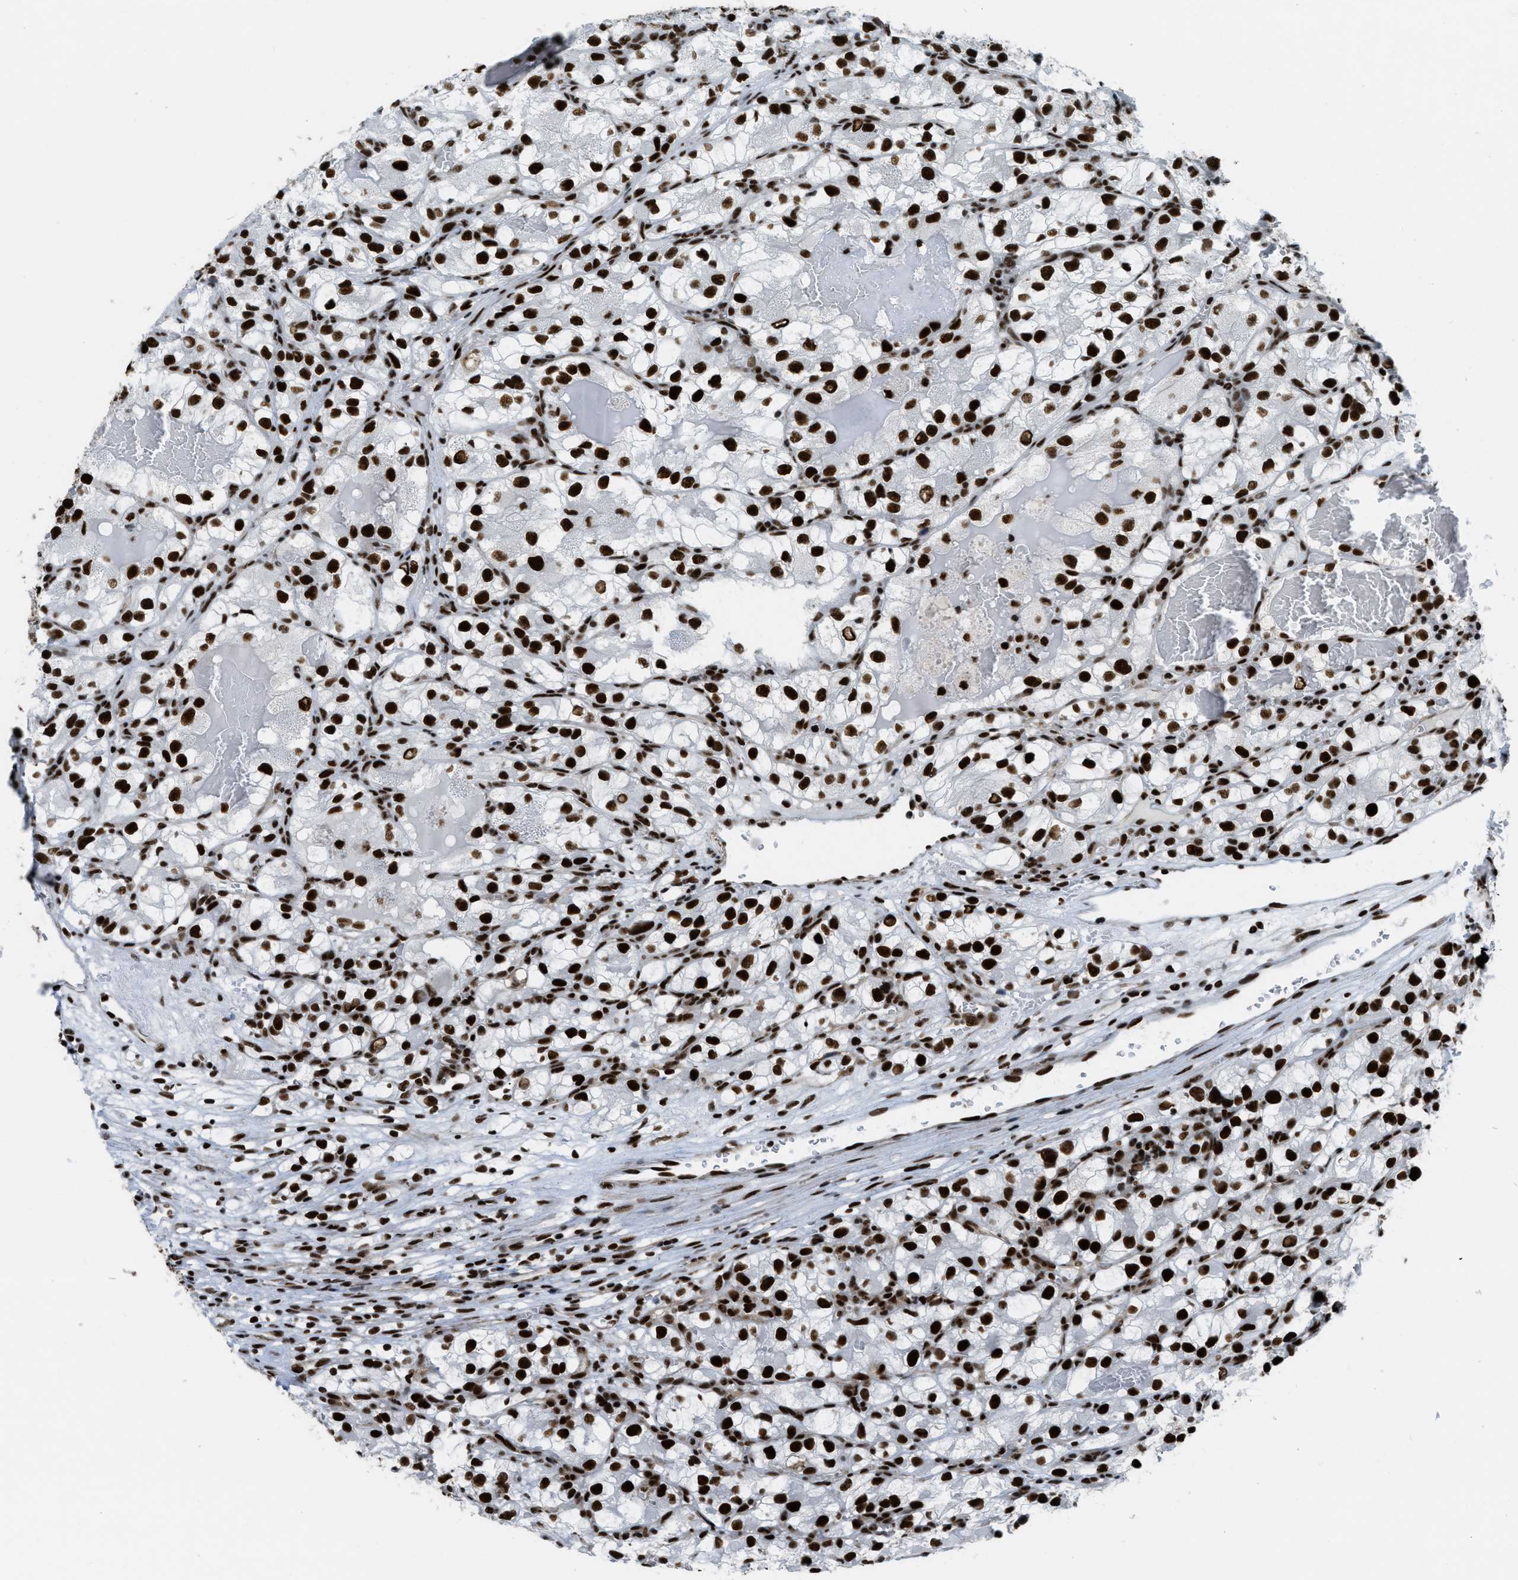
{"staining": {"intensity": "strong", "quantity": ">75%", "location": "nuclear"}, "tissue": "renal cancer", "cell_type": "Tumor cells", "image_type": "cancer", "snomed": [{"axis": "morphology", "description": "Adenocarcinoma, NOS"}, {"axis": "topography", "description": "Kidney"}], "caption": "High-magnification brightfield microscopy of renal cancer stained with DAB (3,3'-diaminobenzidine) (brown) and counterstained with hematoxylin (blue). tumor cells exhibit strong nuclear staining is identified in about>75% of cells.", "gene": "ZNF207", "patient": {"sex": "female", "age": 57}}